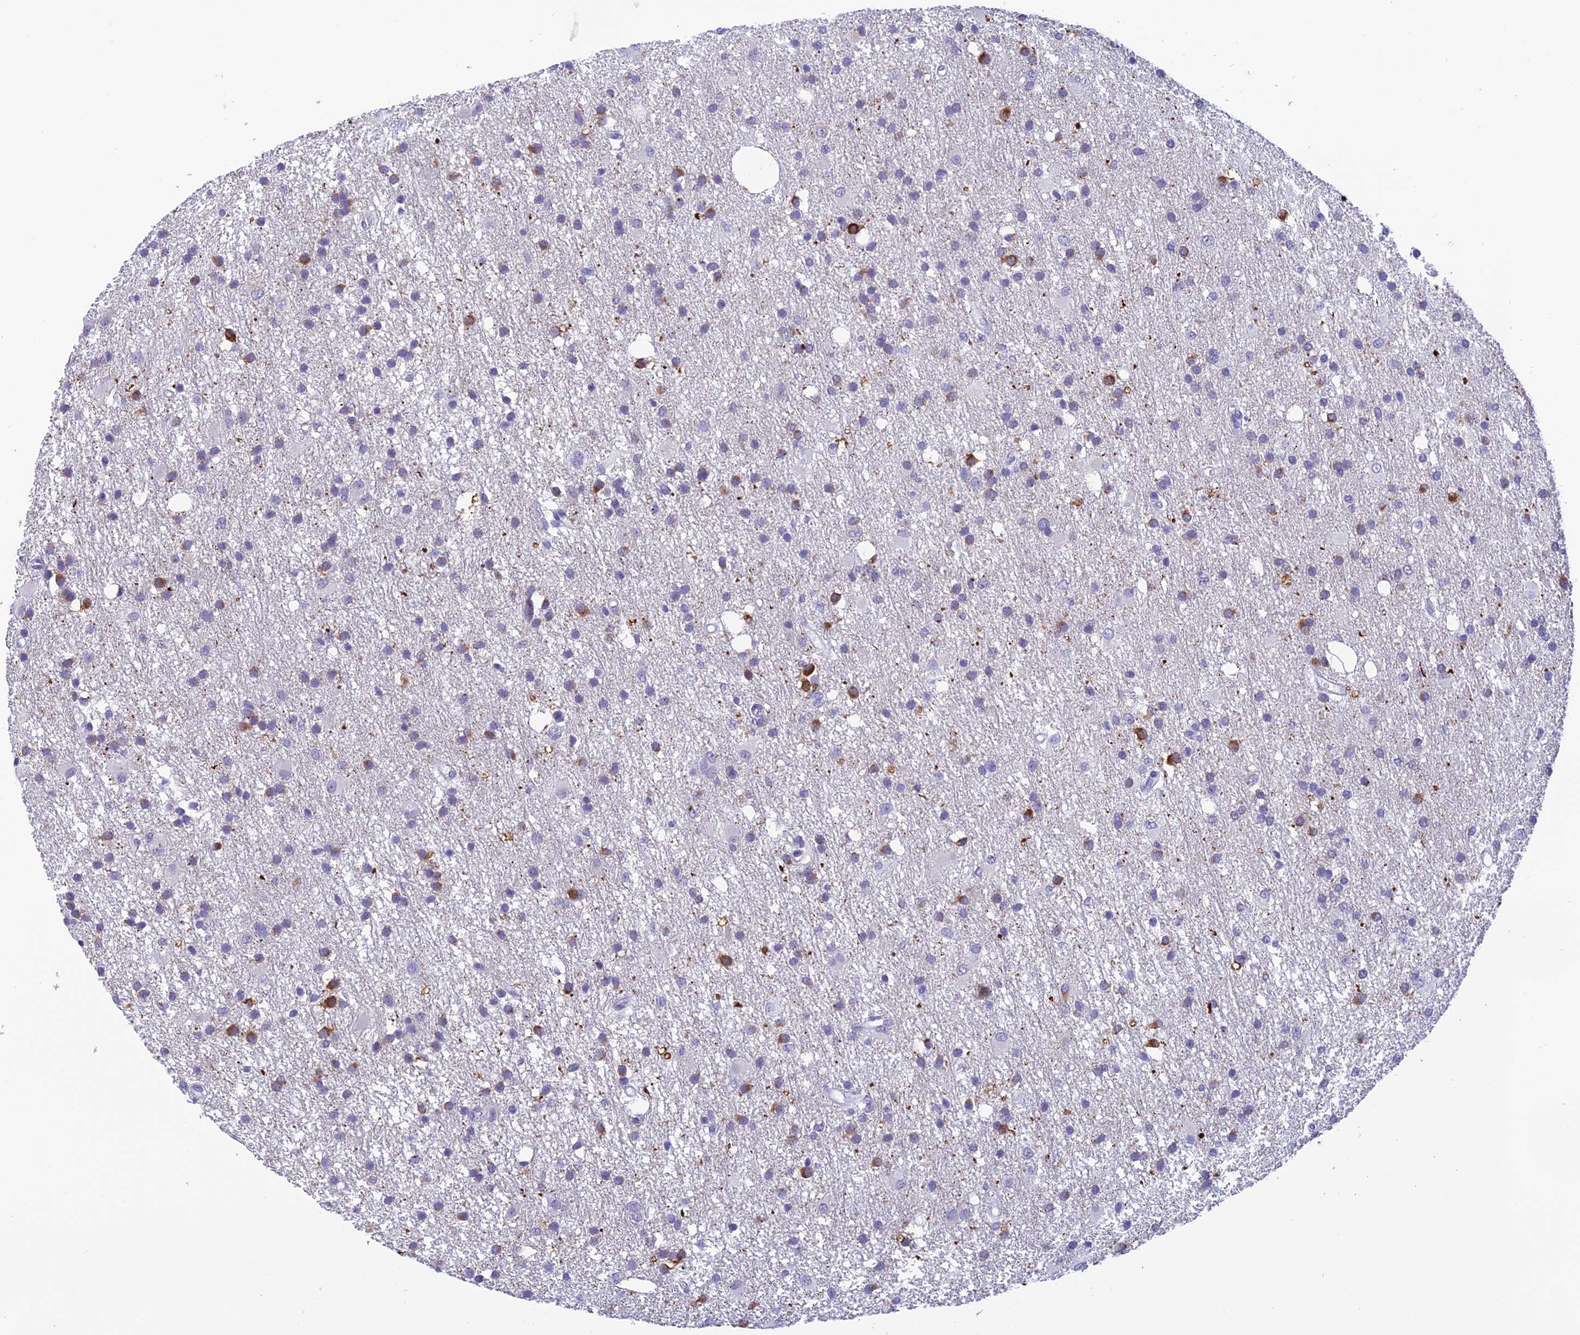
{"staining": {"intensity": "moderate", "quantity": "<25%", "location": "cytoplasmic/membranous"}, "tissue": "glioma", "cell_type": "Tumor cells", "image_type": "cancer", "snomed": [{"axis": "morphology", "description": "Glioma, malignant, High grade"}, {"axis": "topography", "description": "Brain"}], "caption": "Protein staining reveals moderate cytoplasmic/membranous staining in approximately <25% of tumor cells in glioma.", "gene": "KDELR3", "patient": {"sex": "male", "age": 77}}